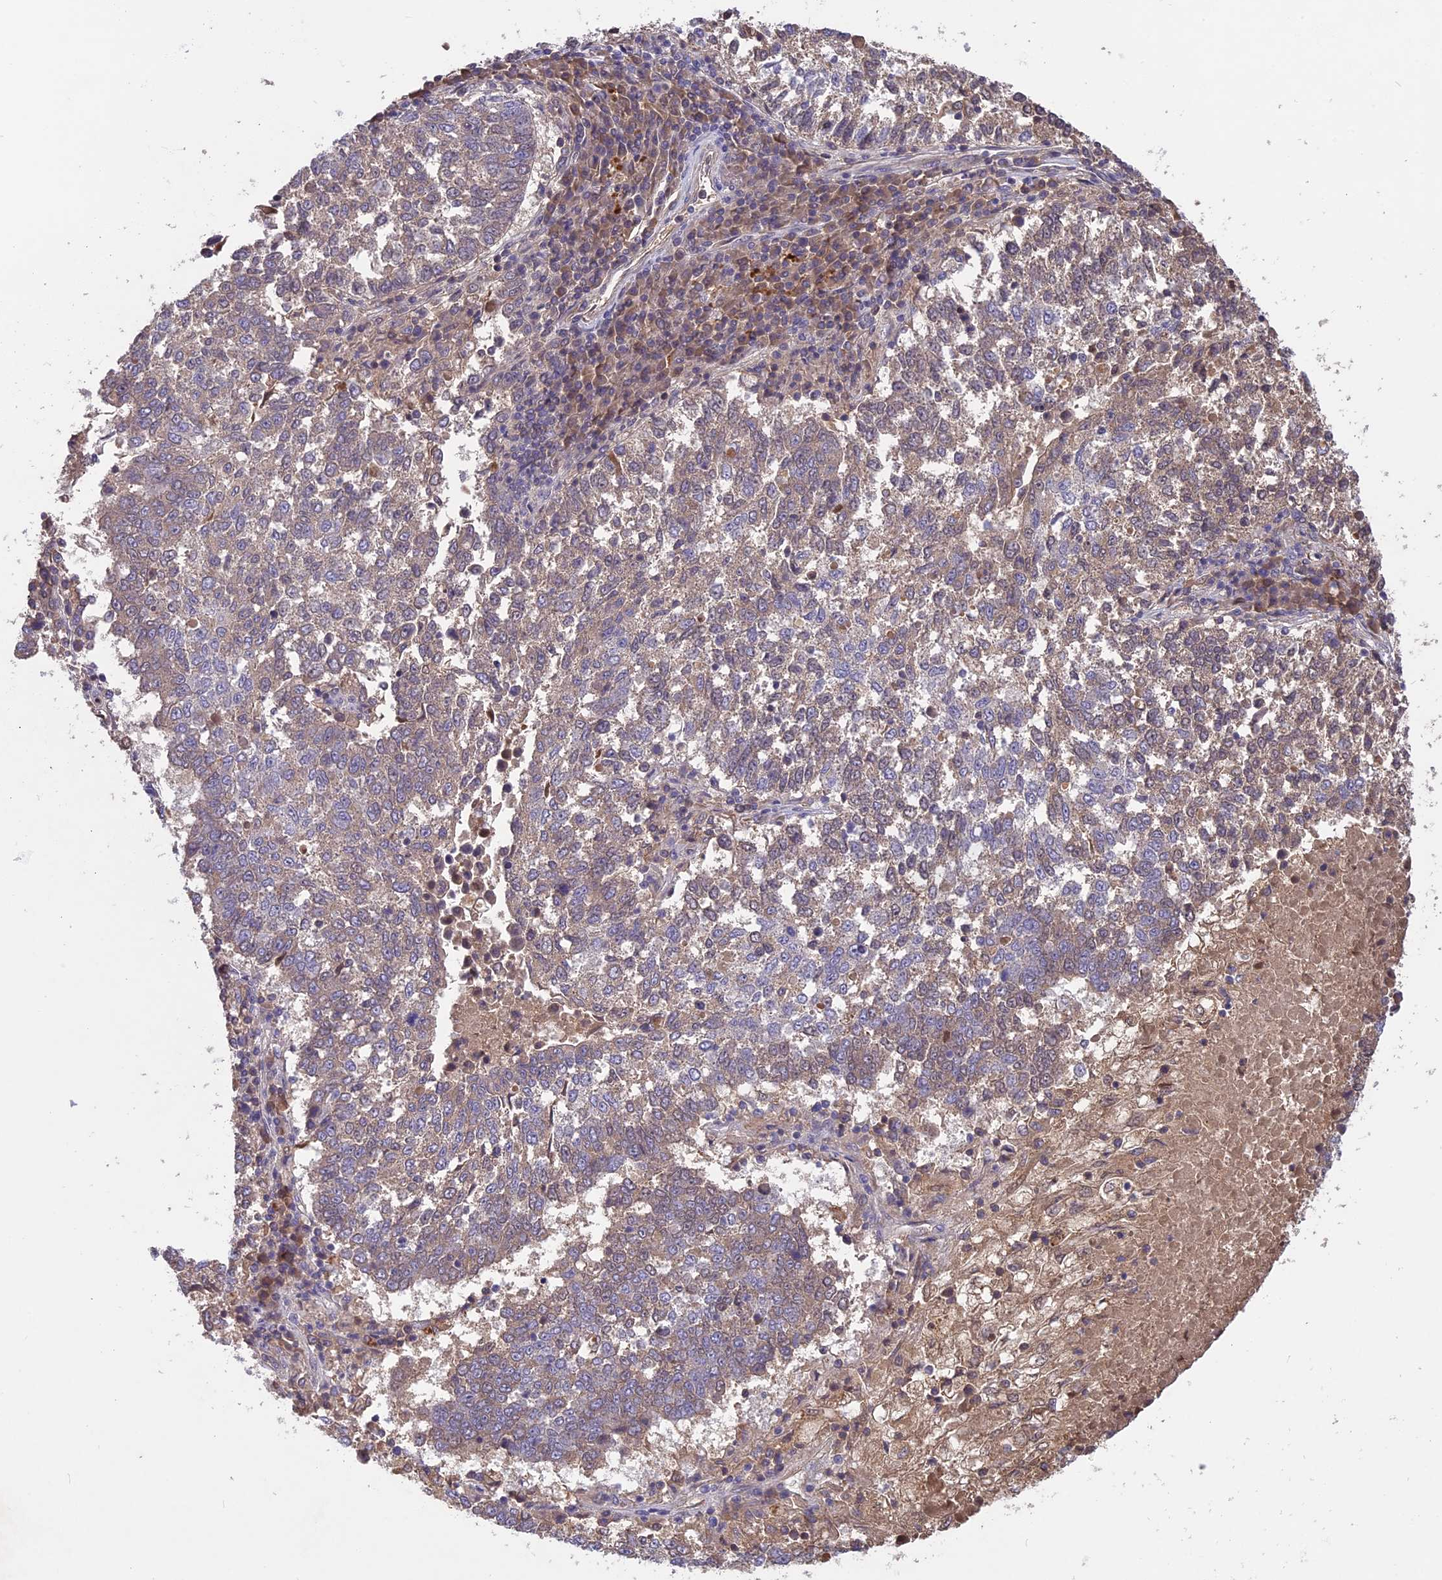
{"staining": {"intensity": "weak", "quantity": ">75%", "location": "cytoplasmic/membranous"}, "tissue": "lung cancer", "cell_type": "Tumor cells", "image_type": "cancer", "snomed": [{"axis": "morphology", "description": "Squamous cell carcinoma, NOS"}, {"axis": "topography", "description": "Lung"}], "caption": "A photomicrograph showing weak cytoplasmic/membranous expression in about >75% of tumor cells in lung cancer (squamous cell carcinoma), as visualized by brown immunohistochemical staining.", "gene": "ADO", "patient": {"sex": "male", "age": 73}}